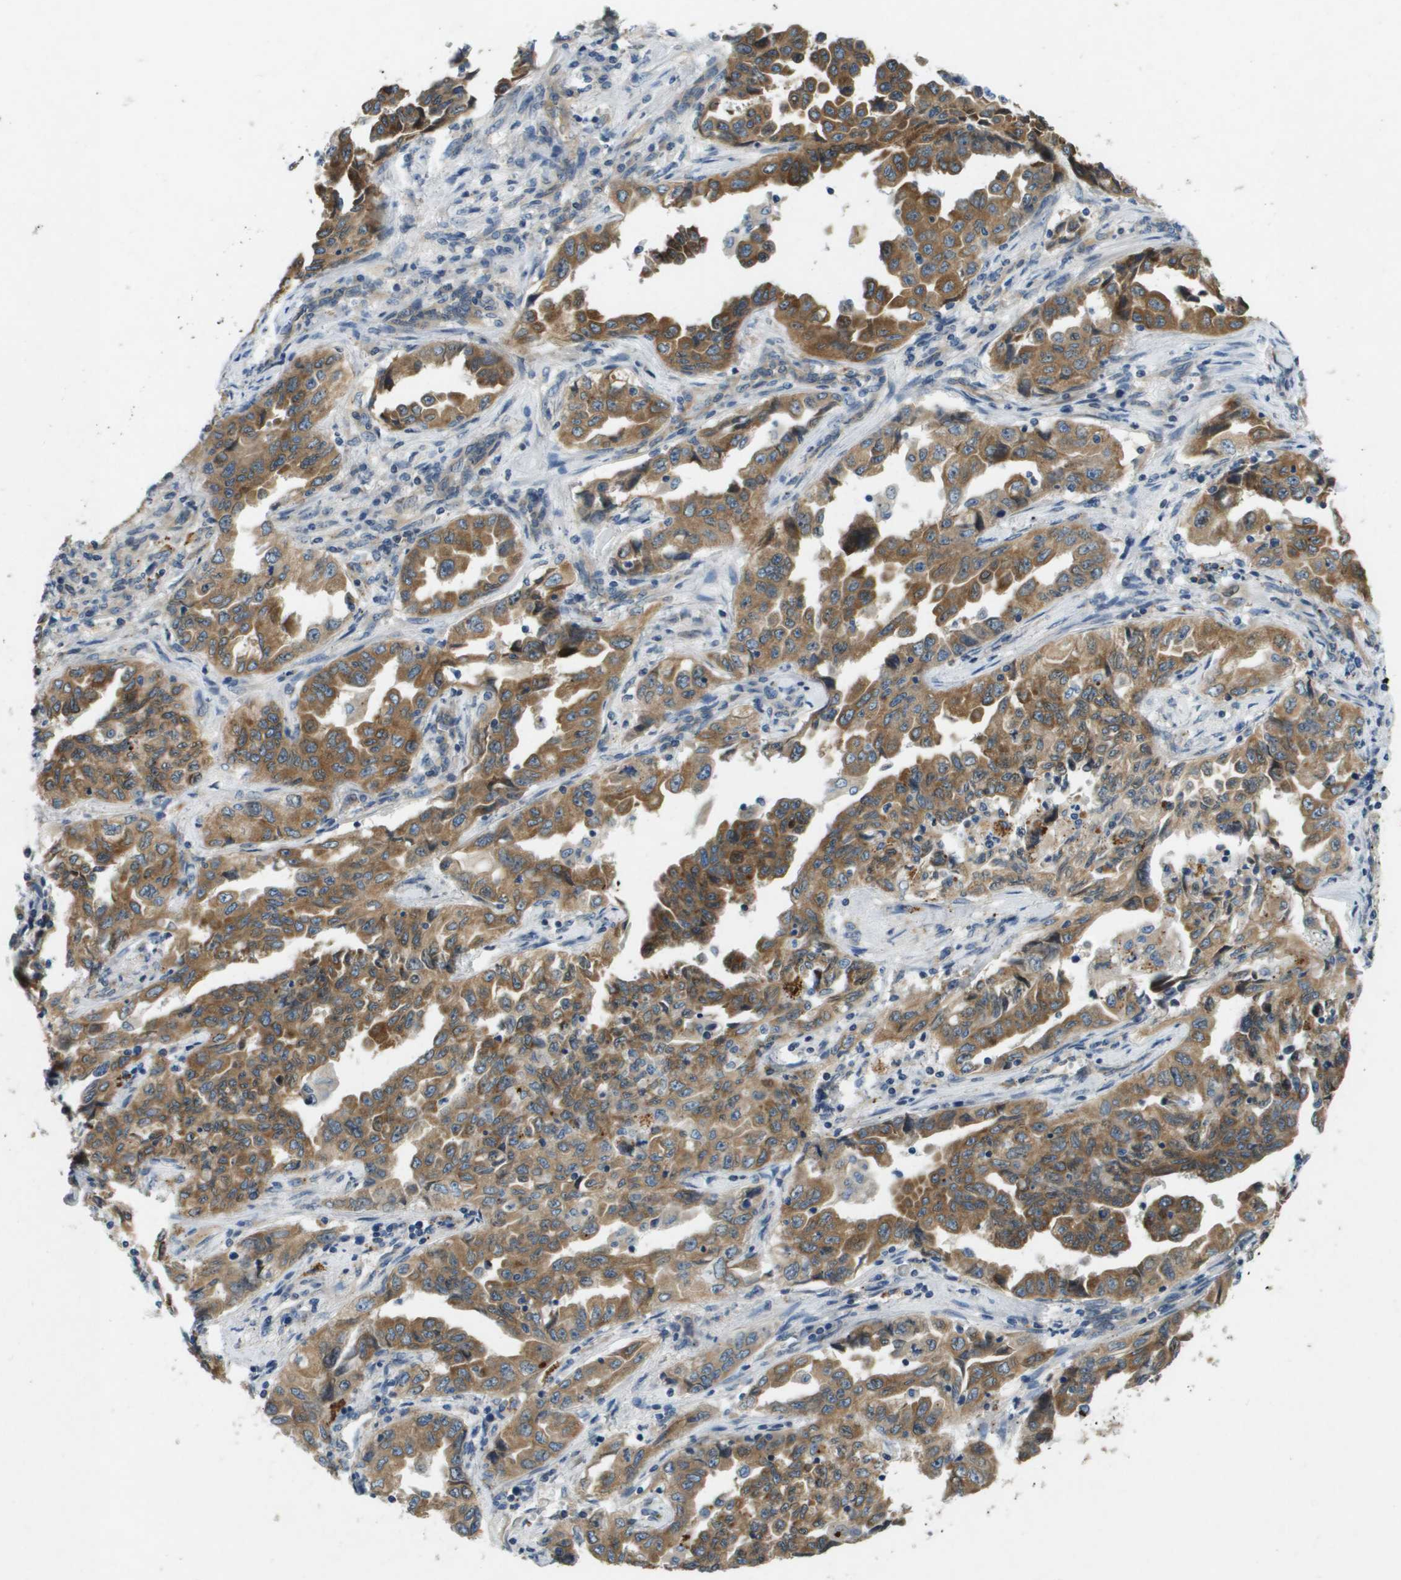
{"staining": {"intensity": "moderate", "quantity": ">75%", "location": "cytoplasmic/membranous"}, "tissue": "lung cancer", "cell_type": "Tumor cells", "image_type": "cancer", "snomed": [{"axis": "morphology", "description": "Adenocarcinoma, NOS"}, {"axis": "topography", "description": "Lung"}], "caption": "Tumor cells show moderate cytoplasmic/membranous expression in approximately >75% of cells in lung cancer (adenocarcinoma).", "gene": "PGAP3", "patient": {"sex": "female", "age": 51}}